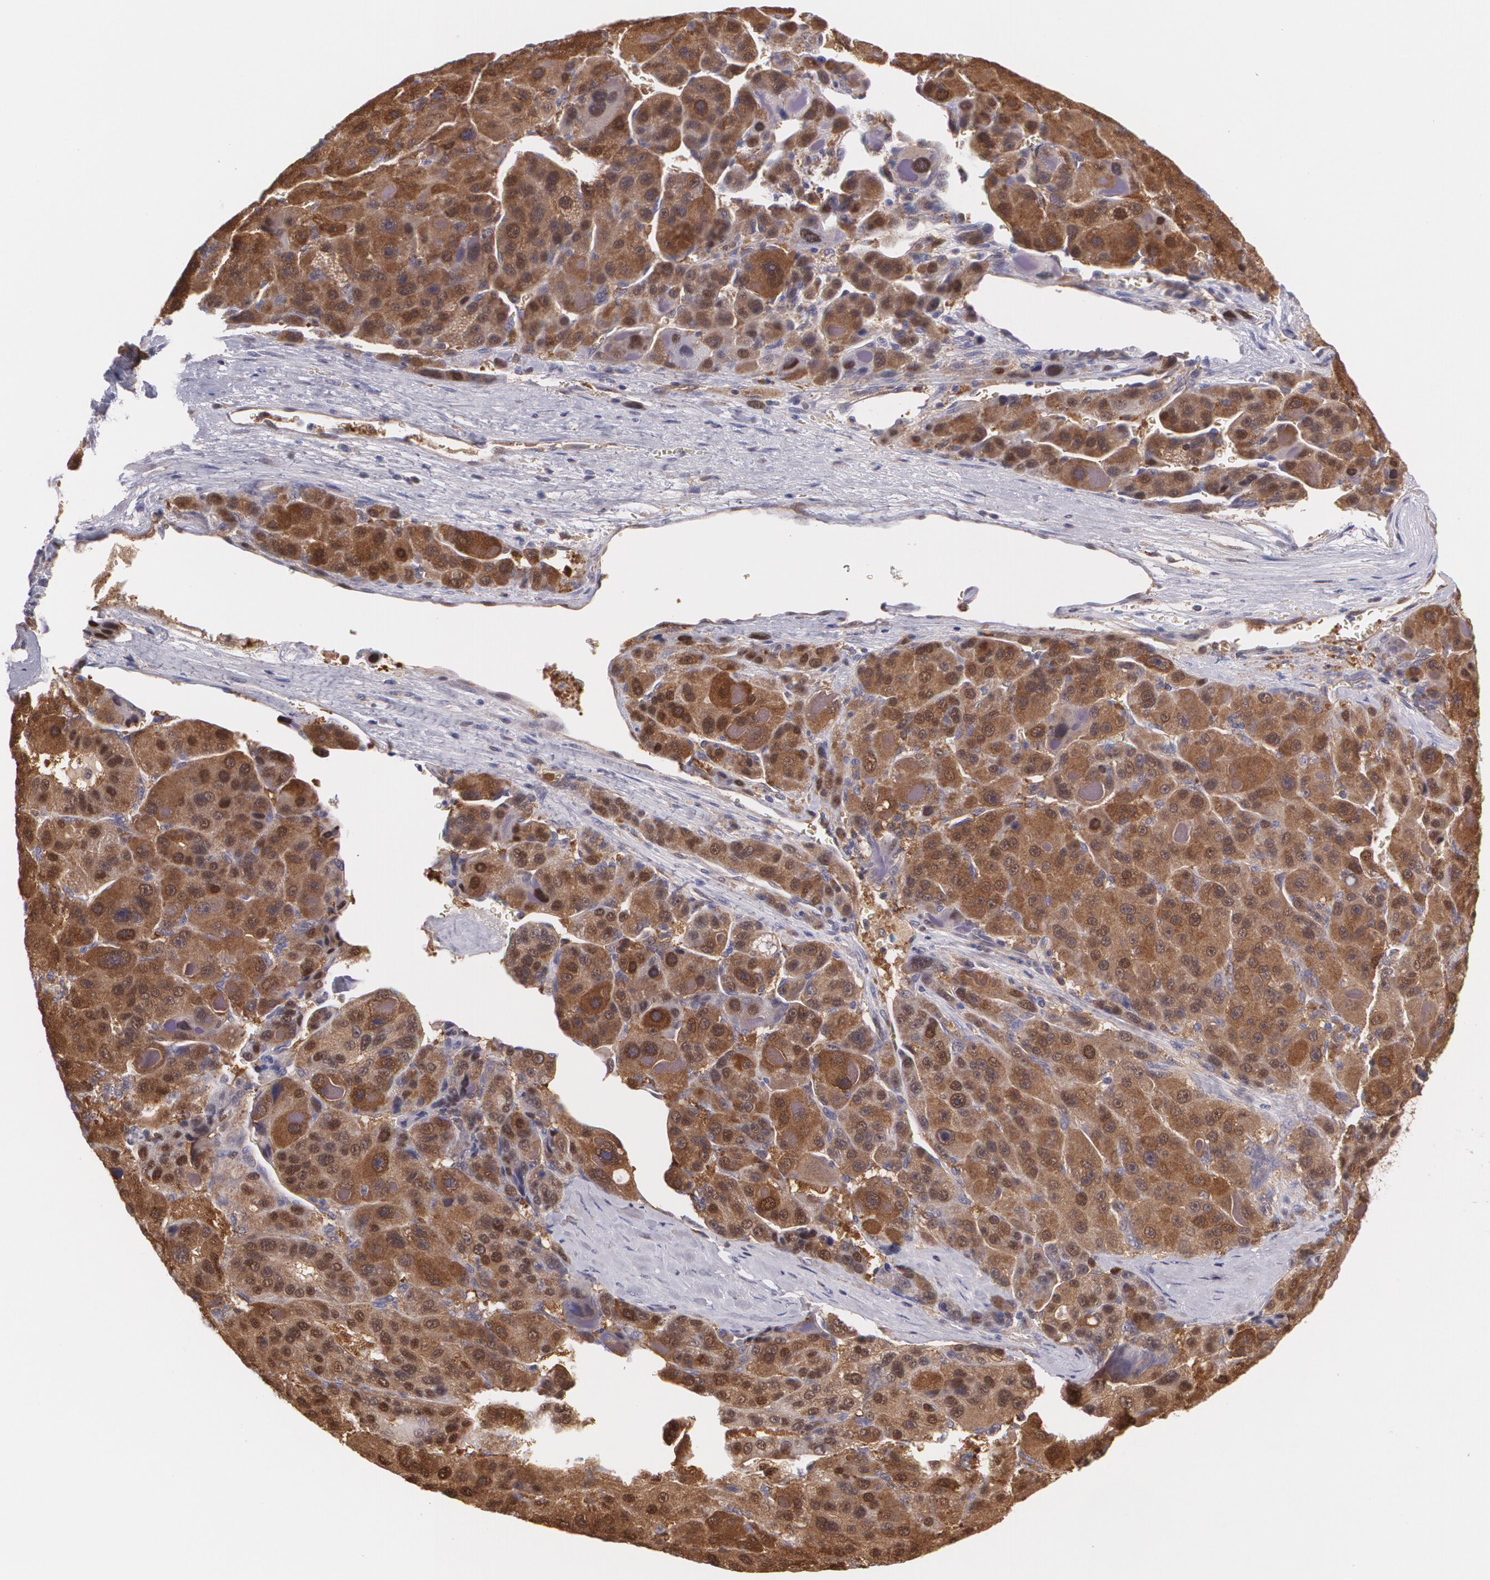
{"staining": {"intensity": "strong", "quantity": ">75%", "location": "cytoplasmic/membranous,nuclear"}, "tissue": "liver cancer", "cell_type": "Tumor cells", "image_type": "cancer", "snomed": [{"axis": "morphology", "description": "Carcinoma, Hepatocellular, NOS"}, {"axis": "topography", "description": "Liver"}], "caption": "This is an image of immunohistochemistry (IHC) staining of liver cancer (hepatocellular carcinoma), which shows strong positivity in the cytoplasmic/membranous and nuclear of tumor cells.", "gene": "HSPH1", "patient": {"sex": "male", "age": 76}}